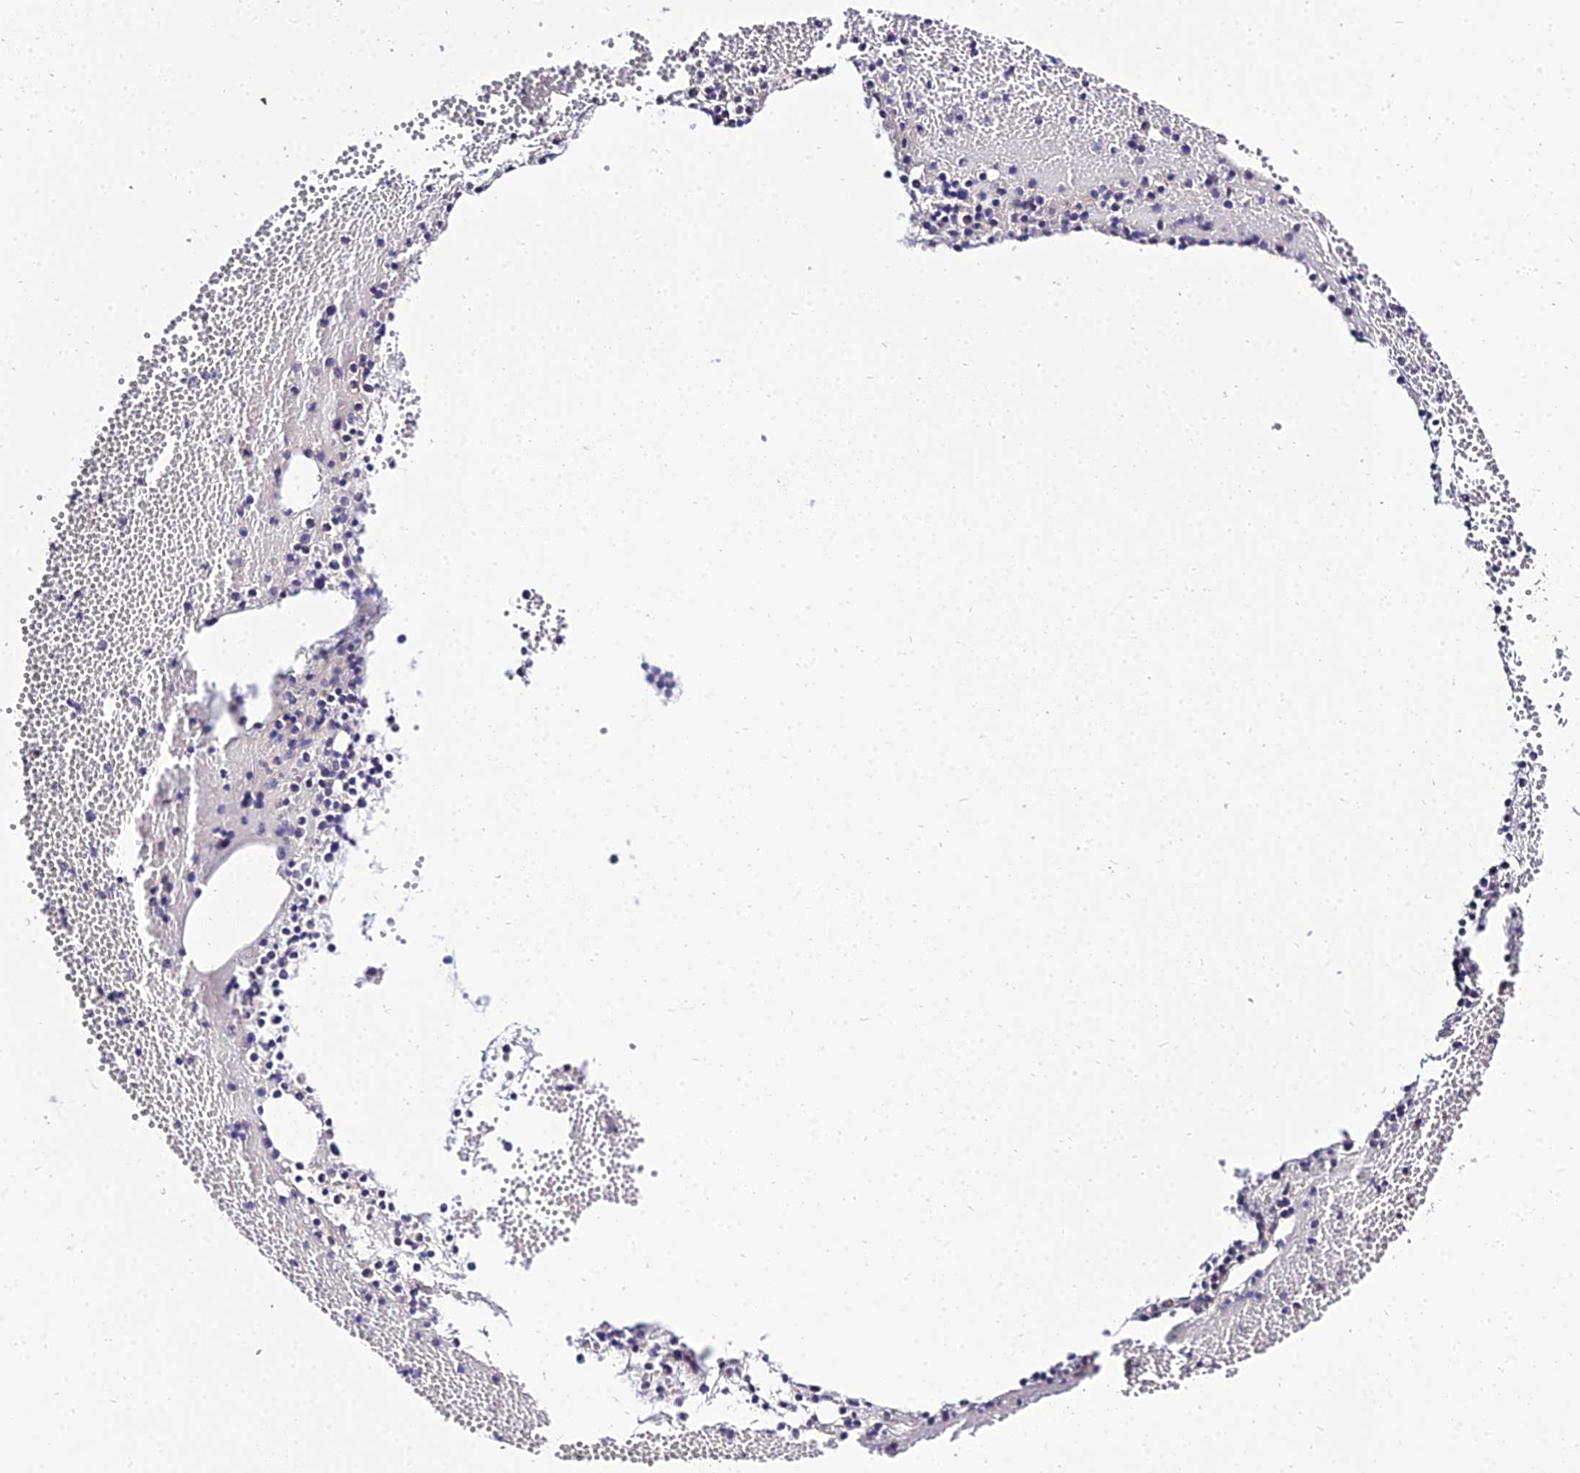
{"staining": {"intensity": "negative", "quantity": "none", "location": "none"}, "tissue": "bone marrow", "cell_type": "Hematopoietic cells", "image_type": "normal", "snomed": [{"axis": "morphology", "description": "Normal tissue, NOS"}, {"axis": "topography", "description": "Bone marrow"}], "caption": "DAB (3,3'-diaminobenzidine) immunohistochemical staining of unremarkable bone marrow exhibits no significant staining in hematopoietic cells. (DAB IHC with hematoxylin counter stain).", "gene": "C2orf69", "patient": {"sex": "female", "age": 77}}